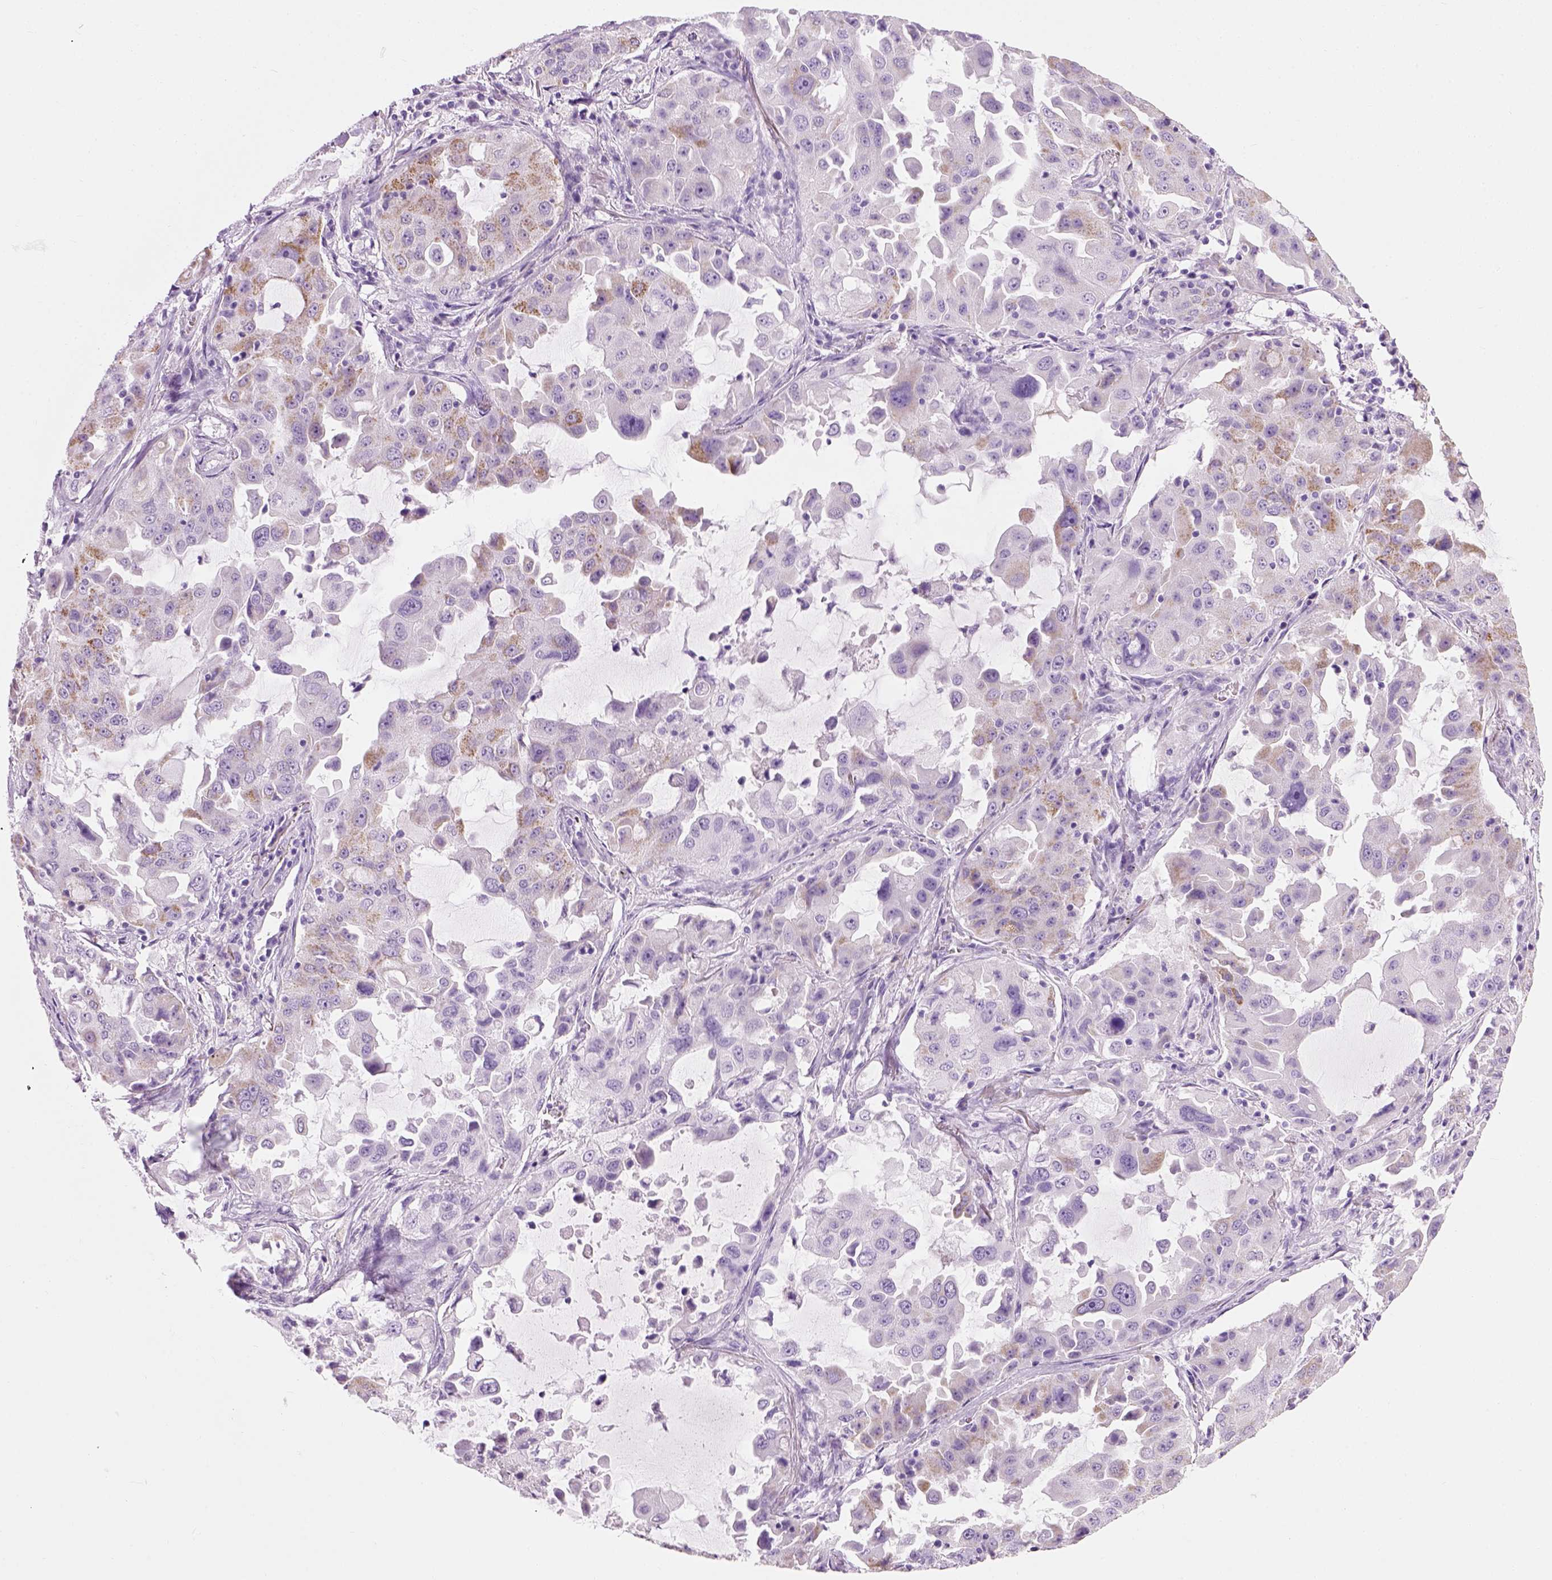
{"staining": {"intensity": "weak", "quantity": "<25%", "location": "cytoplasmic/membranous"}, "tissue": "lung cancer", "cell_type": "Tumor cells", "image_type": "cancer", "snomed": [{"axis": "morphology", "description": "Adenocarcinoma, NOS"}, {"axis": "topography", "description": "Lung"}], "caption": "Immunohistochemistry (IHC) image of neoplastic tissue: lung cancer (adenocarcinoma) stained with DAB (3,3'-diaminobenzidine) reveals no significant protein positivity in tumor cells.", "gene": "CYP24A1", "patient": {"sex": "female", "age": 61}}